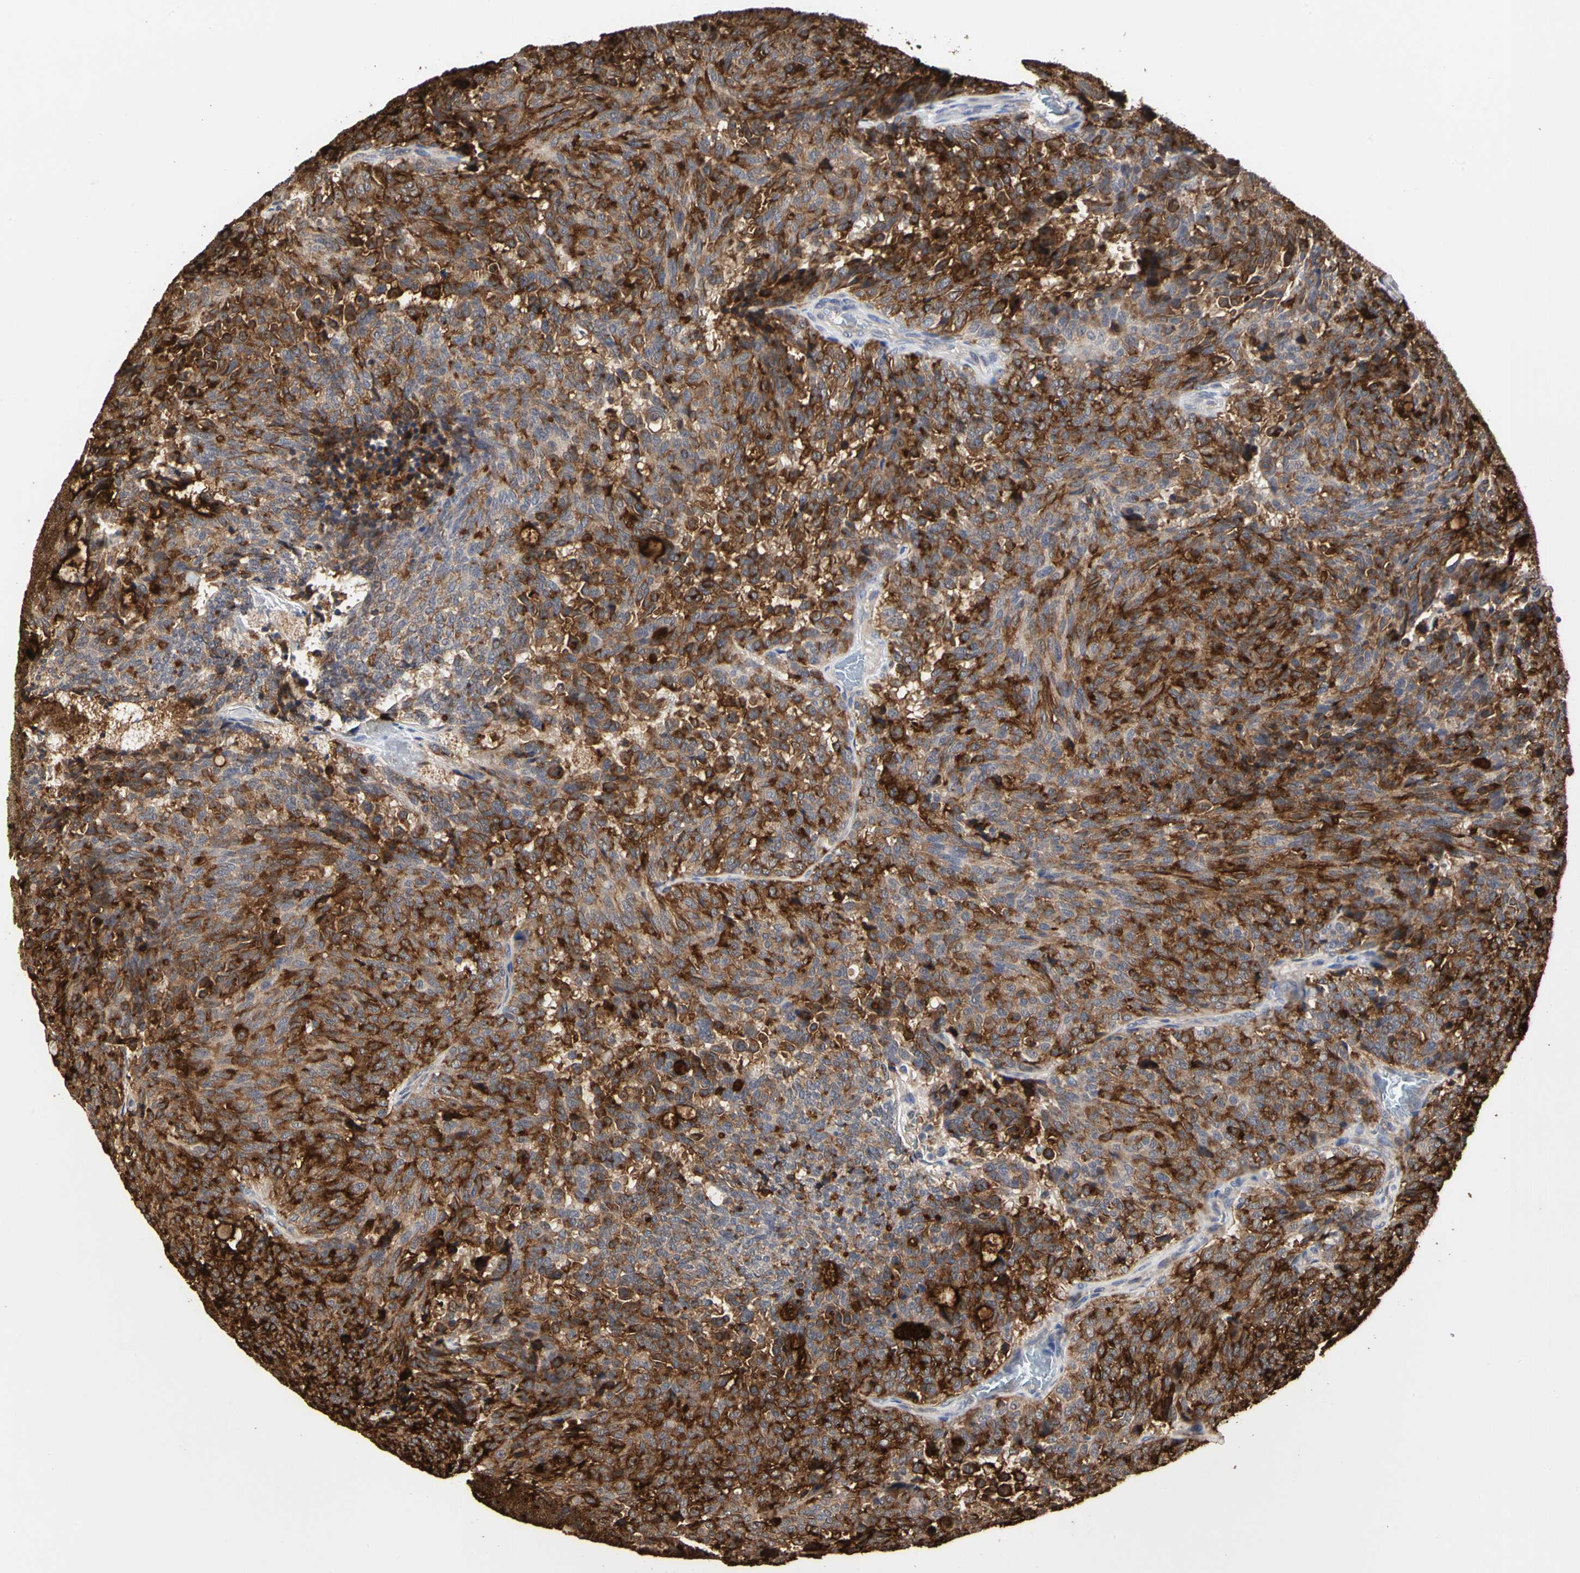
{"staining": {"intensity": "strong", "quantity": ">75%", "location": "cytoplasmic/membranous"}, "tissue": "carcinoid", "cell_type": "Tumor cells", "image_type": "cancer", "snomed": [{"axis": "morphology", "description": "Carcinoid, malignant, NOS"}, {"axis": "topography", "description": "Pancreas"}], "caption": "Carcinoid stained with a brown dye shows strong cytoplasmic/membranous positive expression in about >75% of tumor cells.", "gene": "TAOK1", "patient": {"sex": "female", "age": 54}}